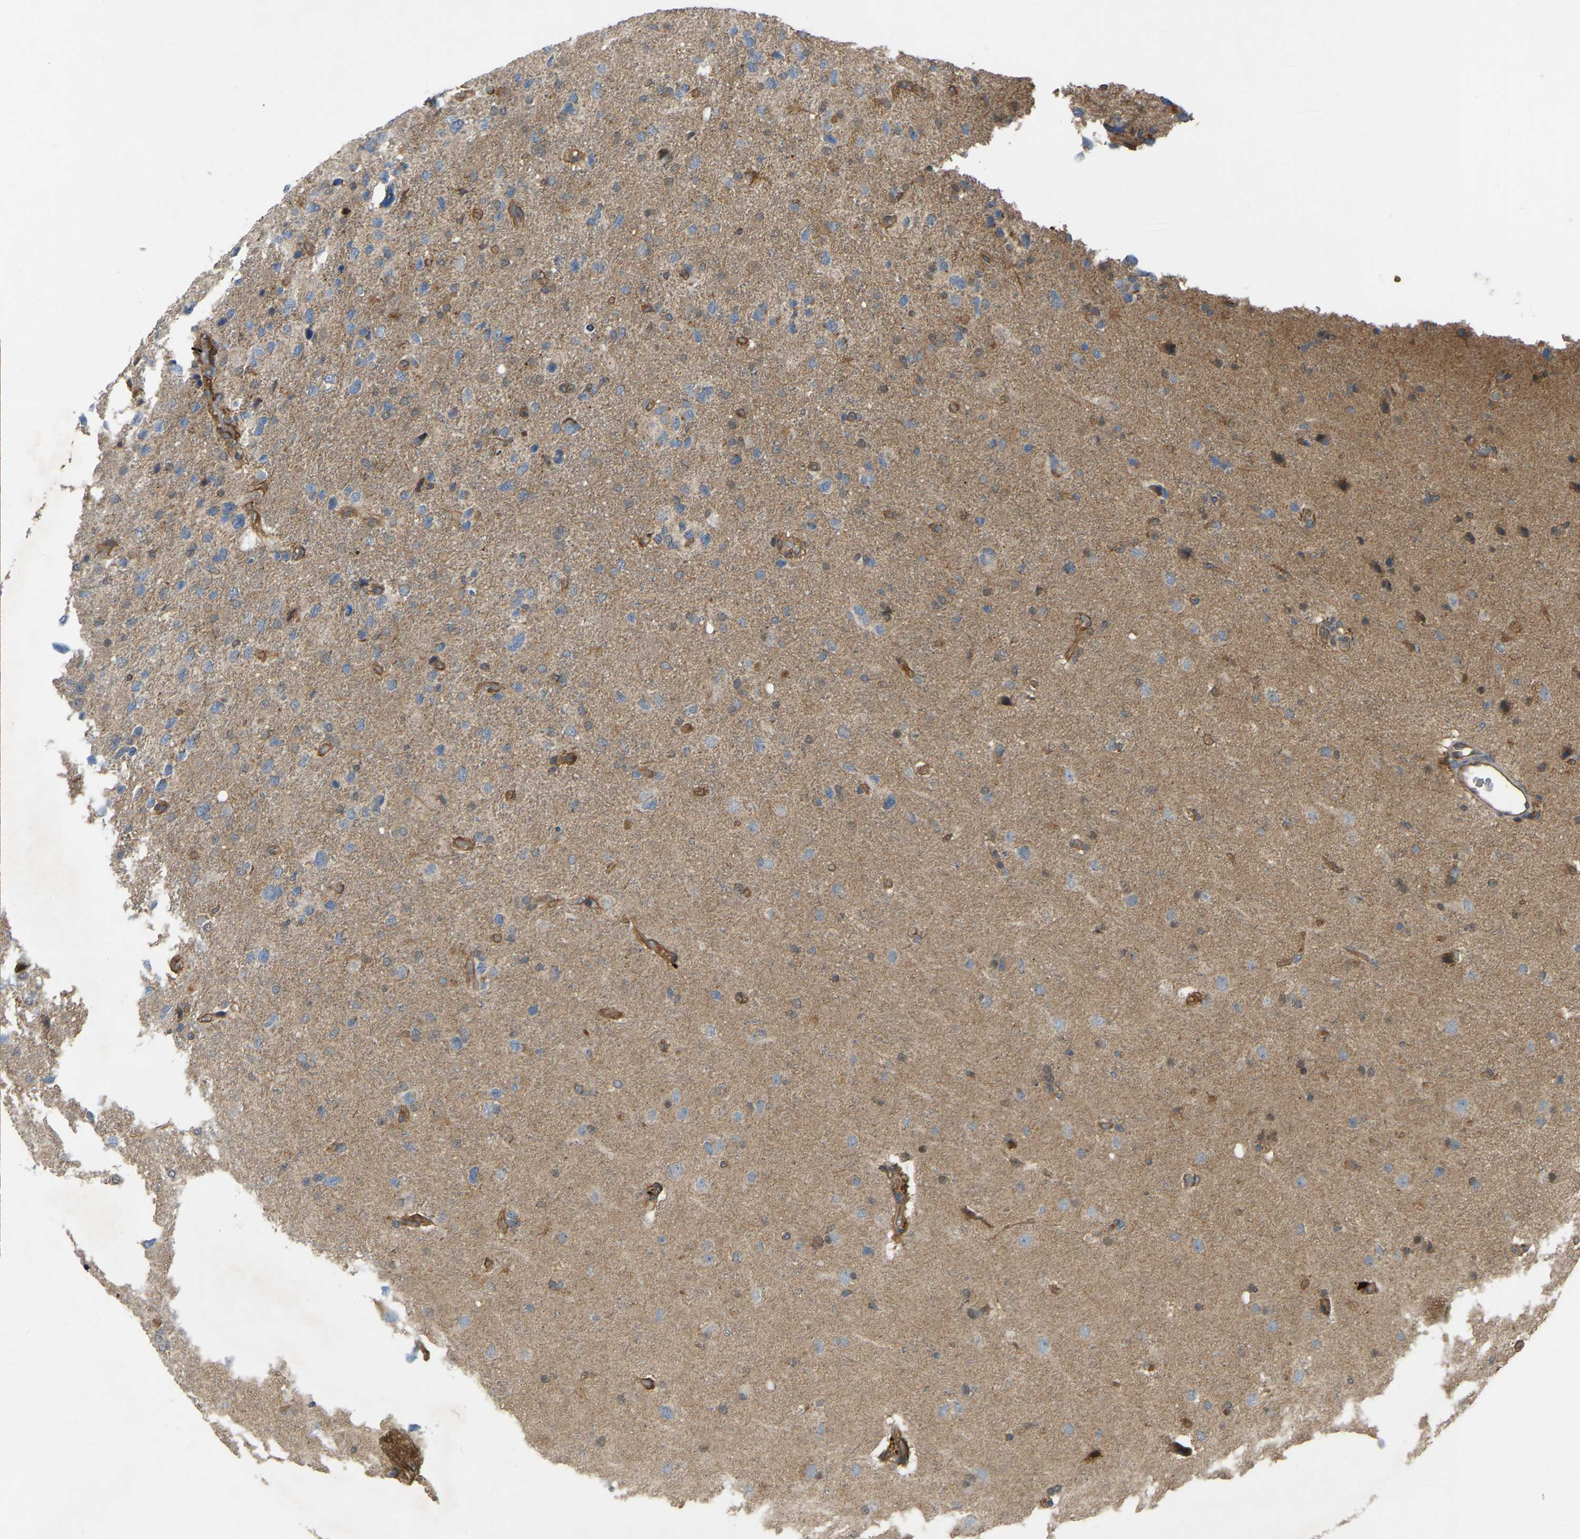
{"staining": {"intensity": "moderate", "quantity": "<25%", "location": "cytoplasmic/membranous"}, "tissue": "glioma", "cell_type": "Tumor cells", "image_type": "cancer", "snomed": [{"axis": "morphology", "description": "Glioma, malignant, High grade"}, {"axis": "topography", "description": "Brain"}], "caption": "Approximately <25% of tumor cells in human malignant glioma (high-grade) exhibit moderate cytoplasmic/membranous protein expression as visualized by brown immunohistochemical staining.", "gene": "C21orf91", "patient": {"sex": "female", "age": 58}}